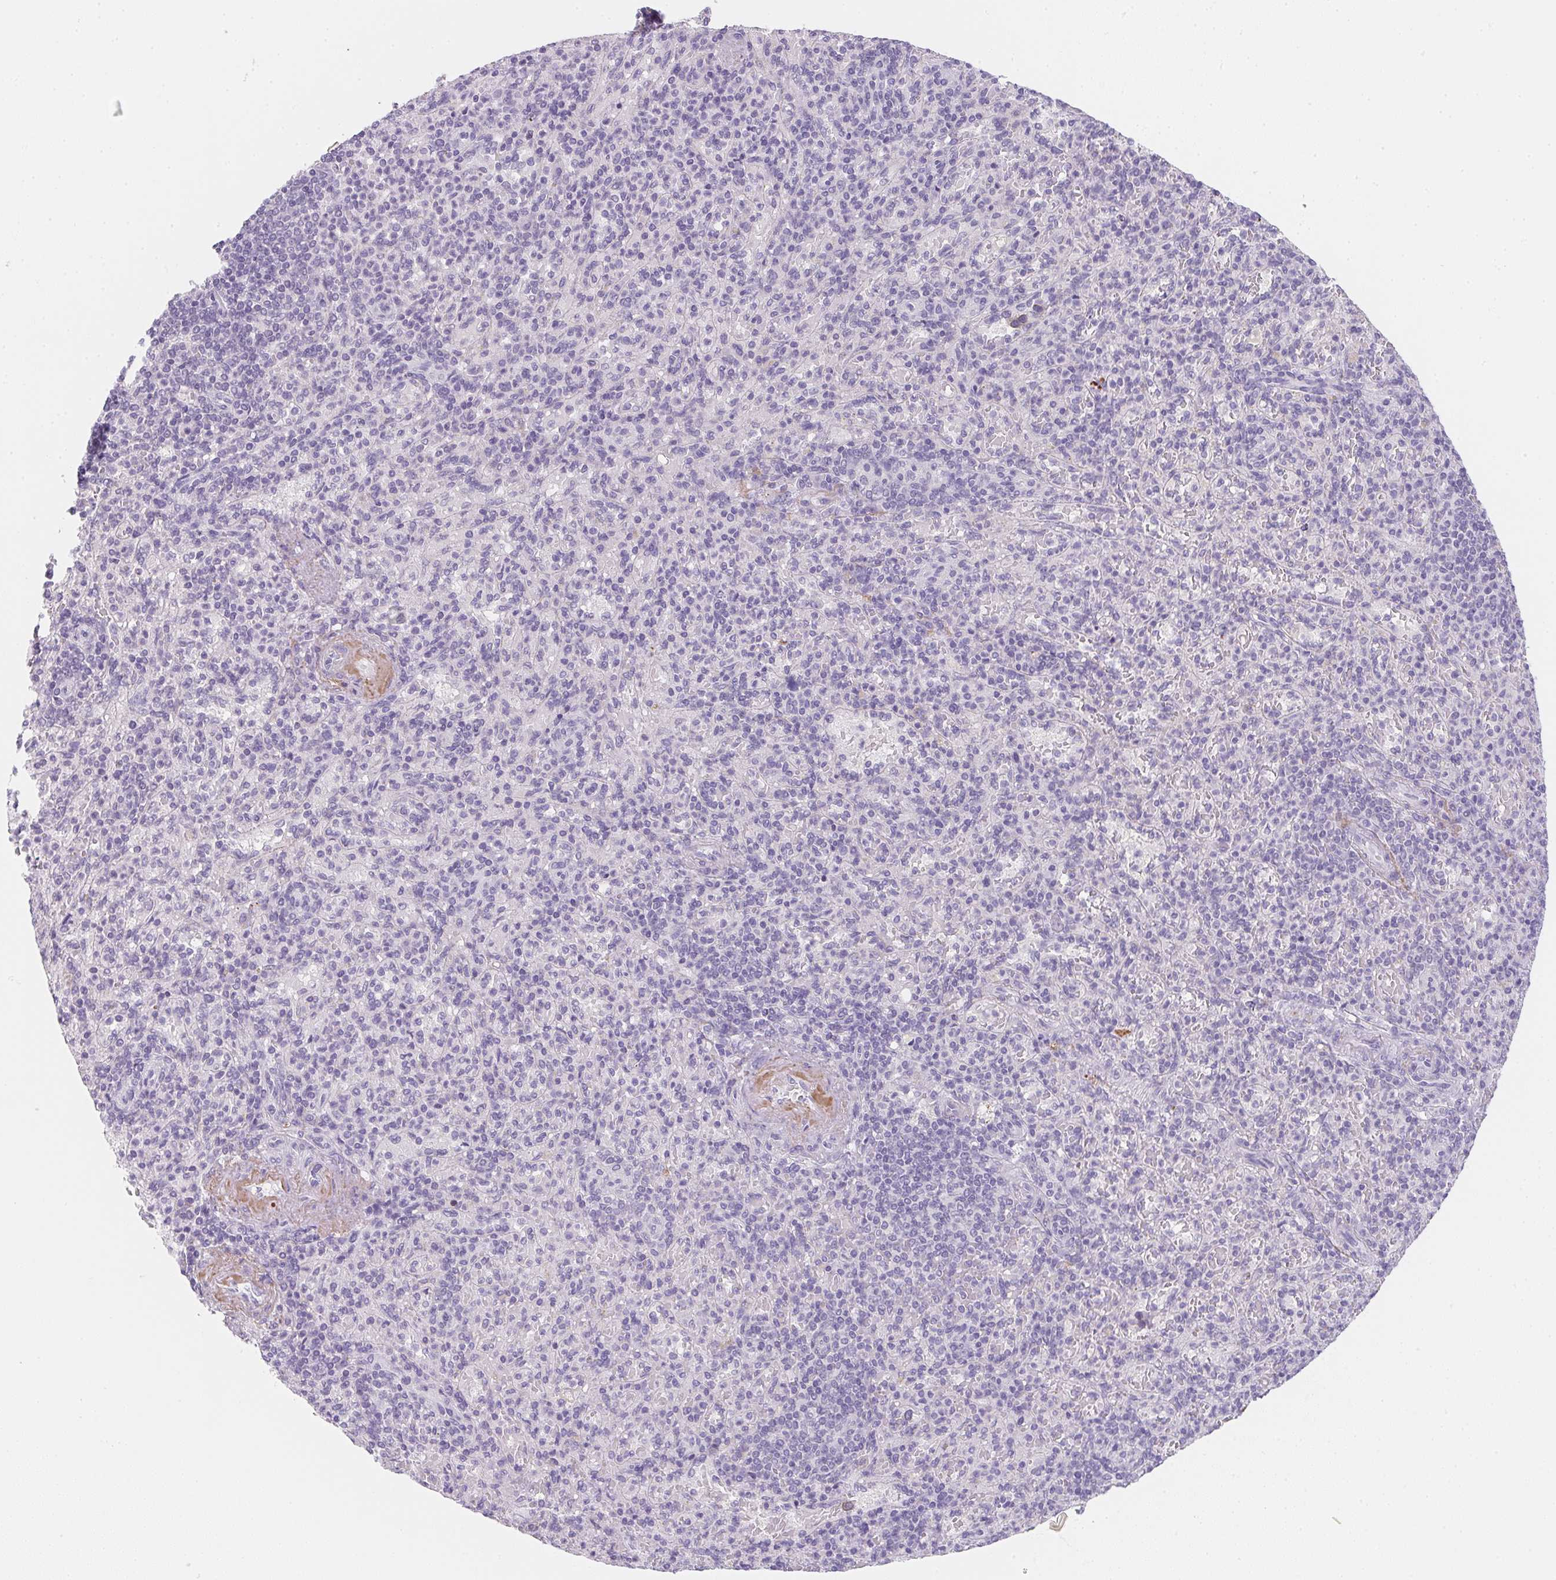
{"staining": {"intensity": "negative", "quantity": "none", "location": "none"}, "tissue": "spleen", "cell_type": "Cells in red pulp", "image_type": "normal", "snomed": [{"axis": "morphology", "description": "Normal tissue, NOS"}, {"axis": "topography", "description": "Spleen"}], "caption": "This is an immunohistochemistry (IHC) histopathology image of normal human spleen. There is no expression in cells in red pulp.", "gene": "MYL4", "patient": {"sex": "female", "age": 74}}